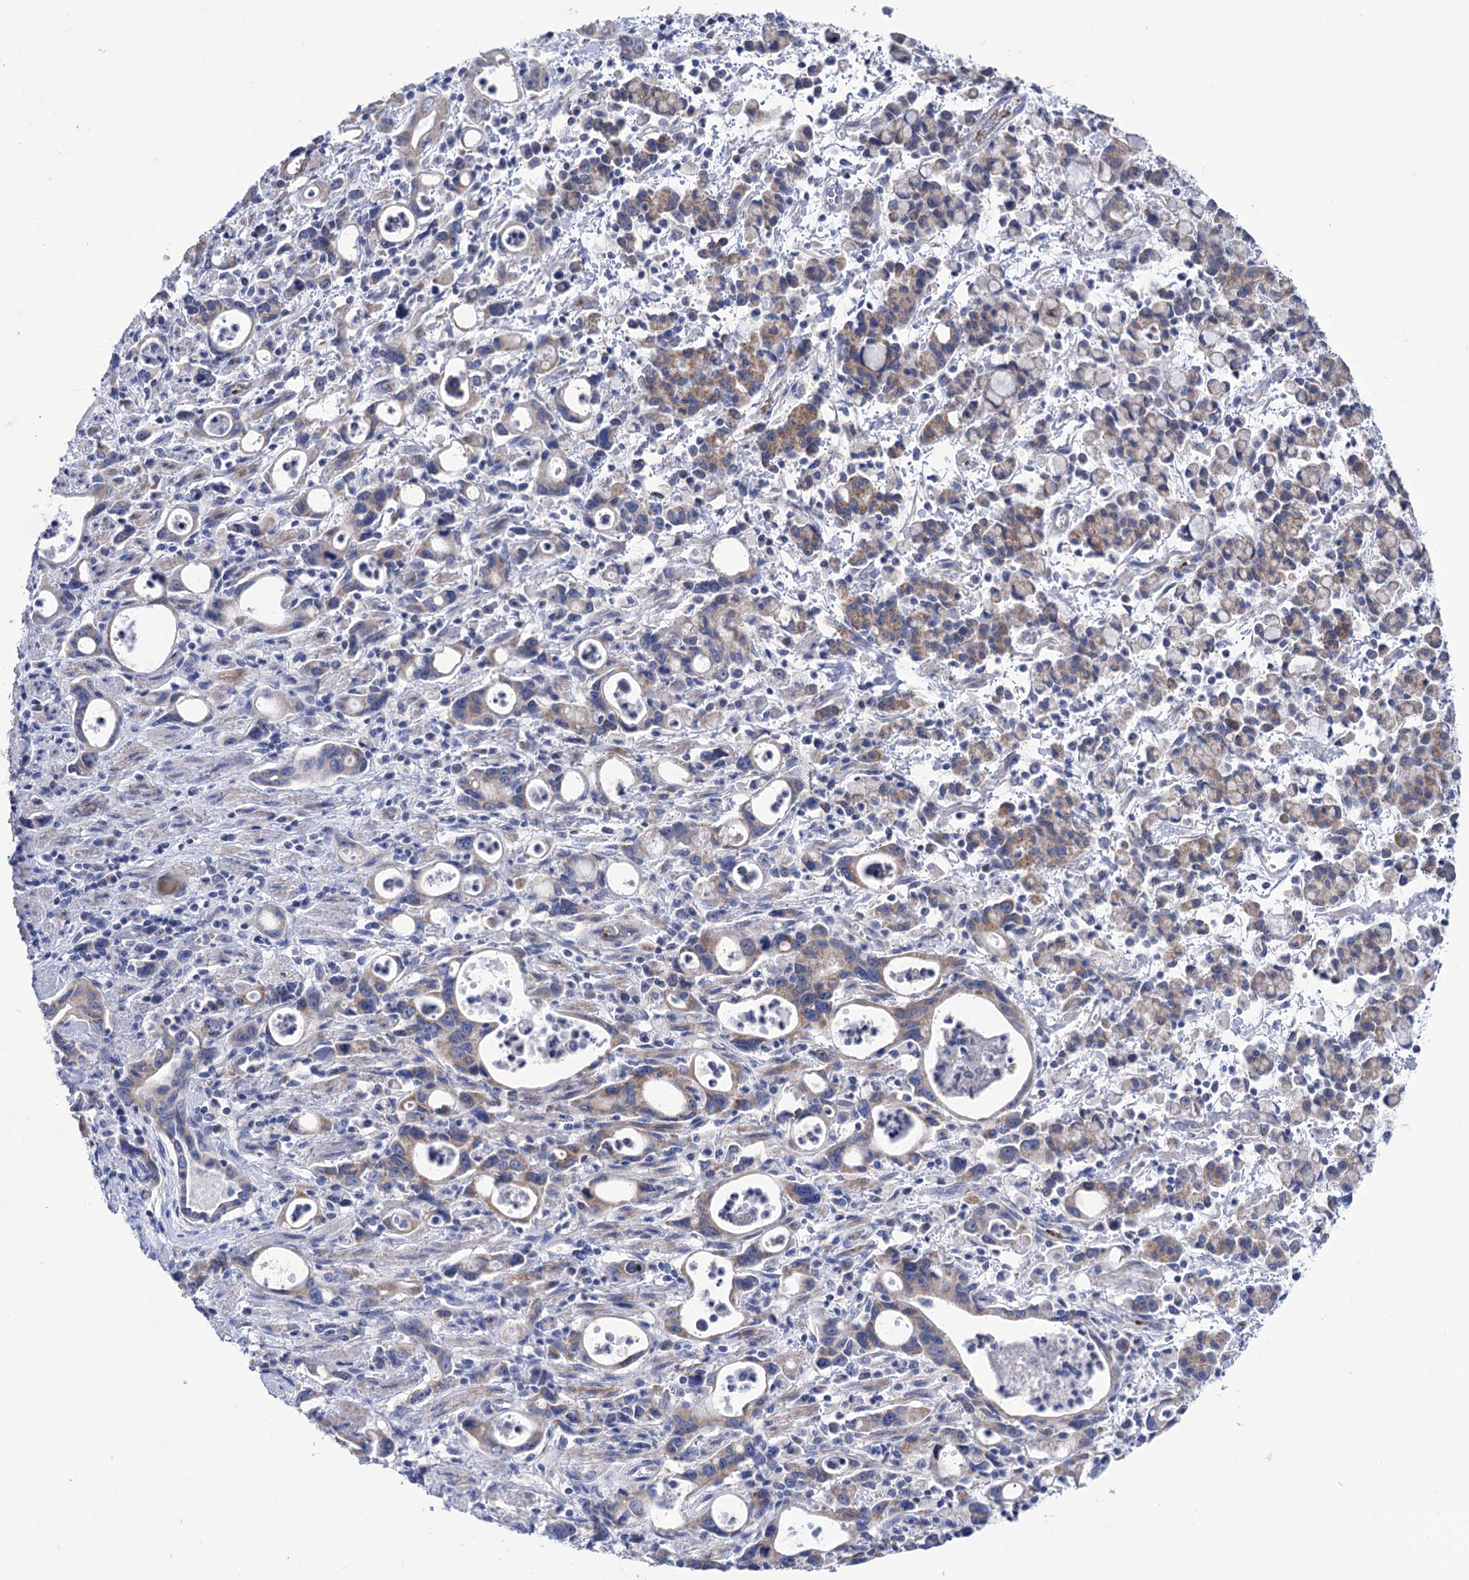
{"staining": {"intensity": "moderate", "quantity": "25%-75%", "location": "cytoplasmic/membranous"}, "tissue": "stomach cancer", "cell_type": "Tumor cells", "image_type": "cancer", "snomed": [{"axis": "morphology", "description": "Adenocarcinoma, NOS"}, {"axis": "topography", "description": "Stomach, lower"}], "caption": "High-magnification brightfield microscopy of adenocarcinoma (stomach) stained with DAB (3,3'-diaminobenzidine) (brown) and counterstained with hematoxylin (blue). tumor cells exhibit moderate cytoplasmic/membranous positivity is seen in approximately25%-75% of cells.", "gene": "YARS2", "patient": {"sex": "female", "age": 43}}